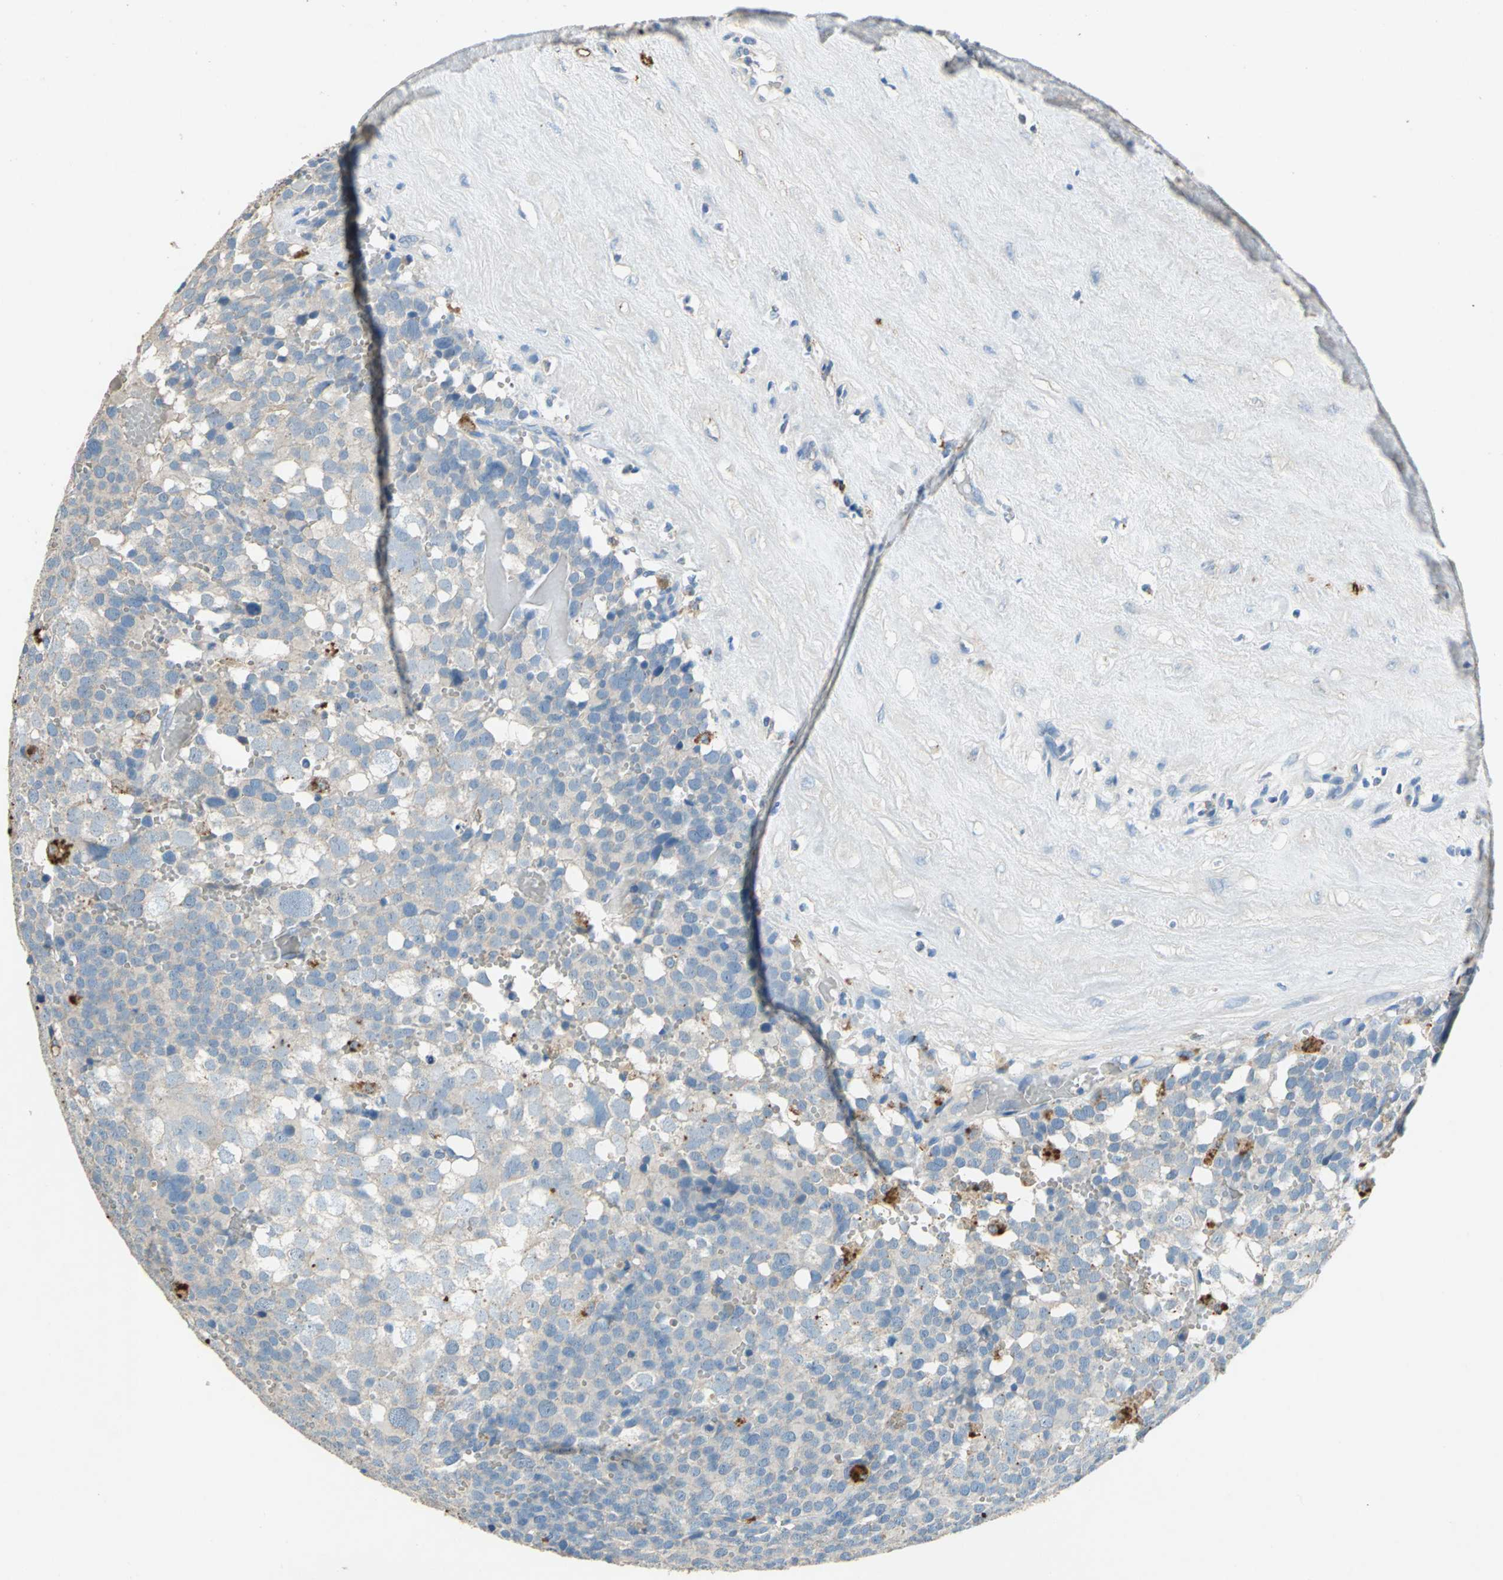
{"staining": {"intensity": "weak", "quantity": ">75%", "location": "cytoplasmic/membranous"}, "tissue": "testis cancer", "cell_type": "Tumor cells", "image_type": "cancer", "snomed": [{"axis": "morphology", "description": "Seminoma, NOS"}, {"axis": "topography", "description": "Testis"}], "caption": "About >75% of tumor cells in human testis cancer (seminoma) demonstrate weak cytoplasmic/membranous protein expression as visualized by brown immunohistochemical staining.", "gene": "ADAMTS5", "patient": {"sex": "male", "age": 71}}